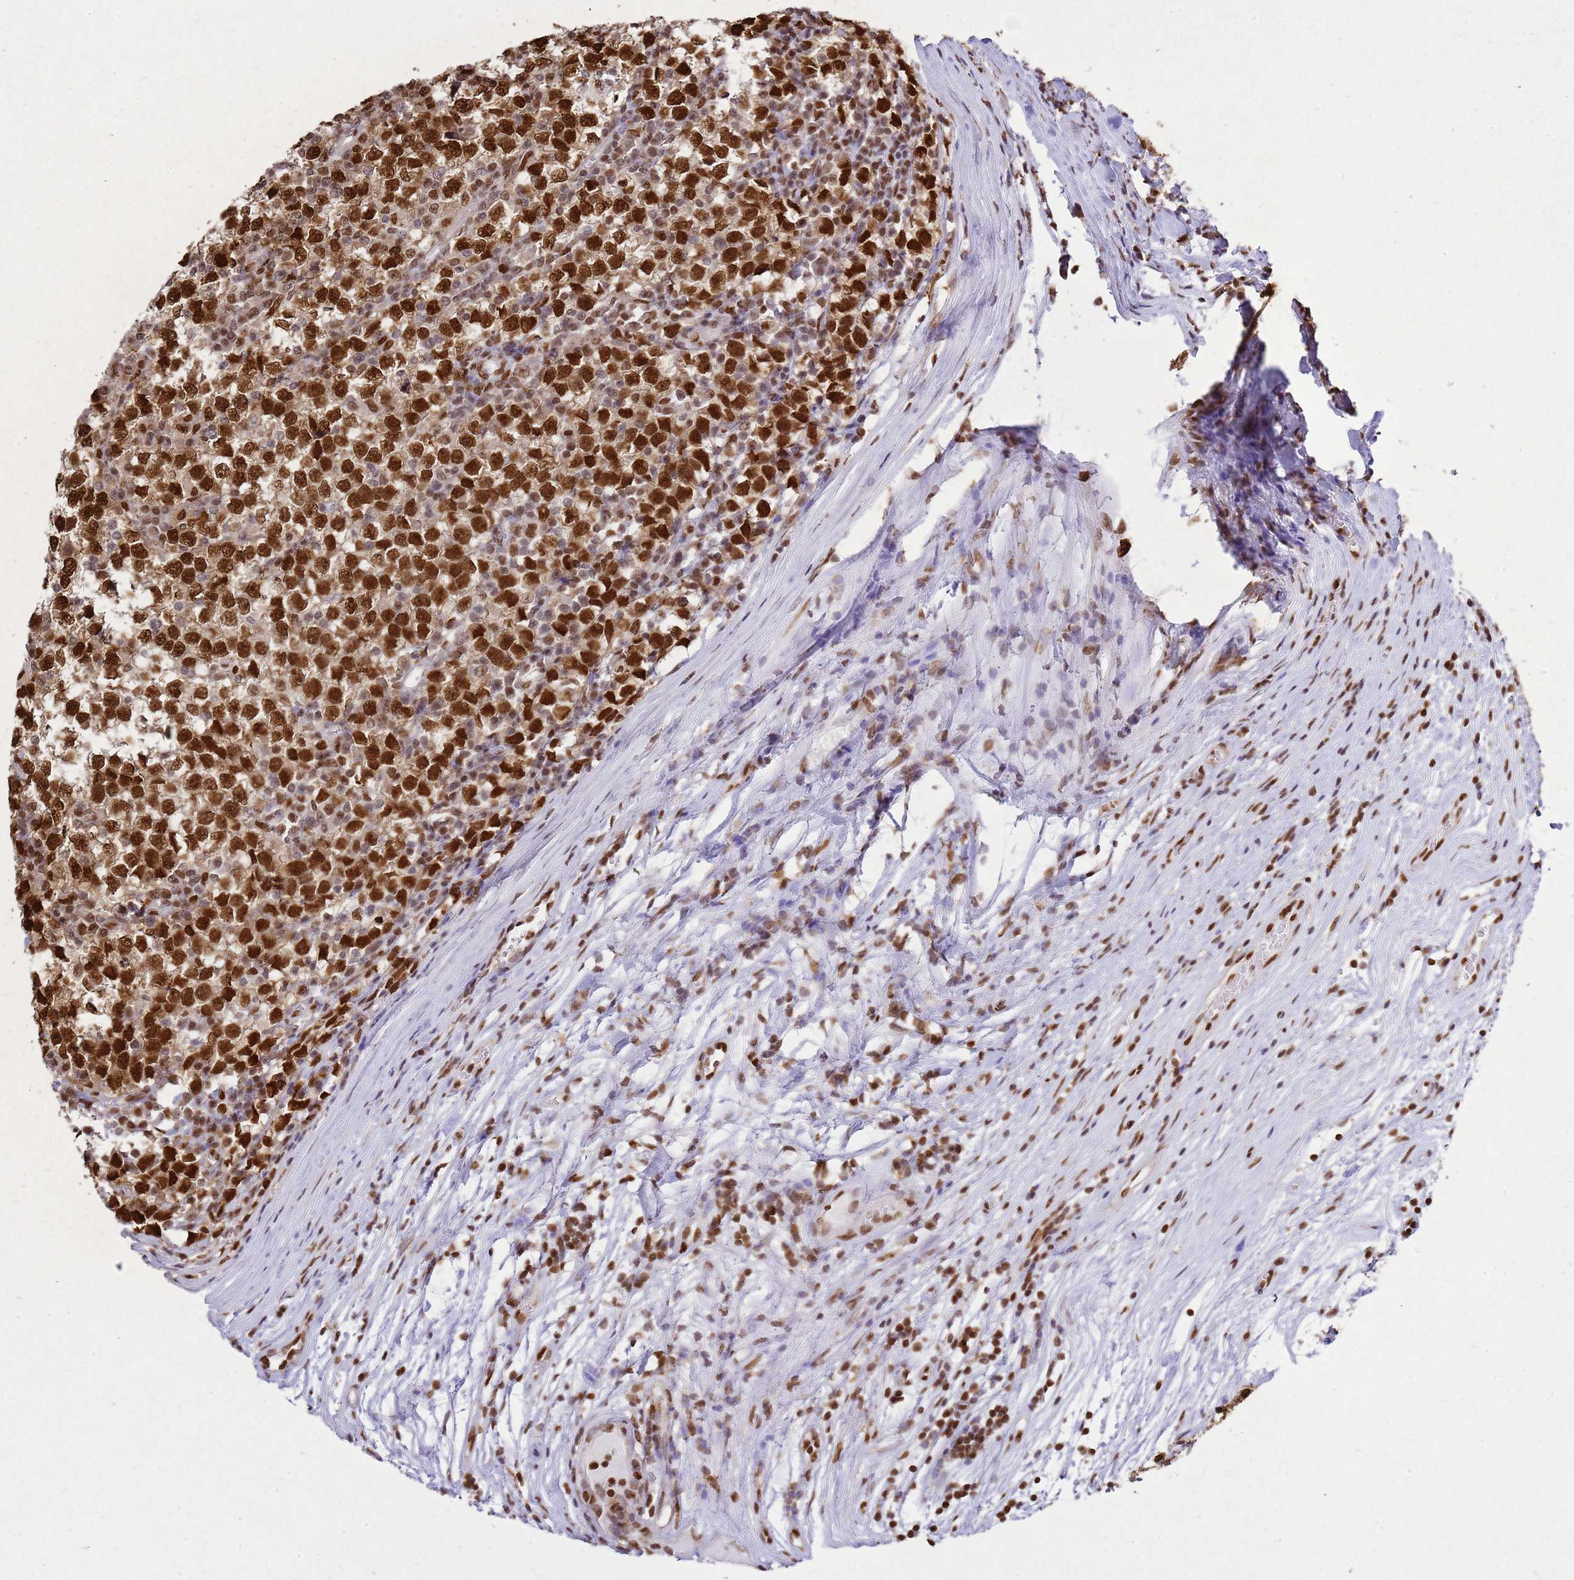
{"staining": {"intensity": "strong", "quantity": ">75%", "location": "nuclear"}, "tissue": "testis cancer", "cell_type": "Tumor cells", "image_type": "cancer", "snomed": [{"axis": "morphology", "description": "Seminoma, NOS"}, {"axis": "topography", "description": "Testis"}], "caption": "Testis seminoma tissue demonstrates strong nuclear staining in about >75% of tumor cells", "gene": "APEX1", "patient": {"sex": "male", "age": 65}}